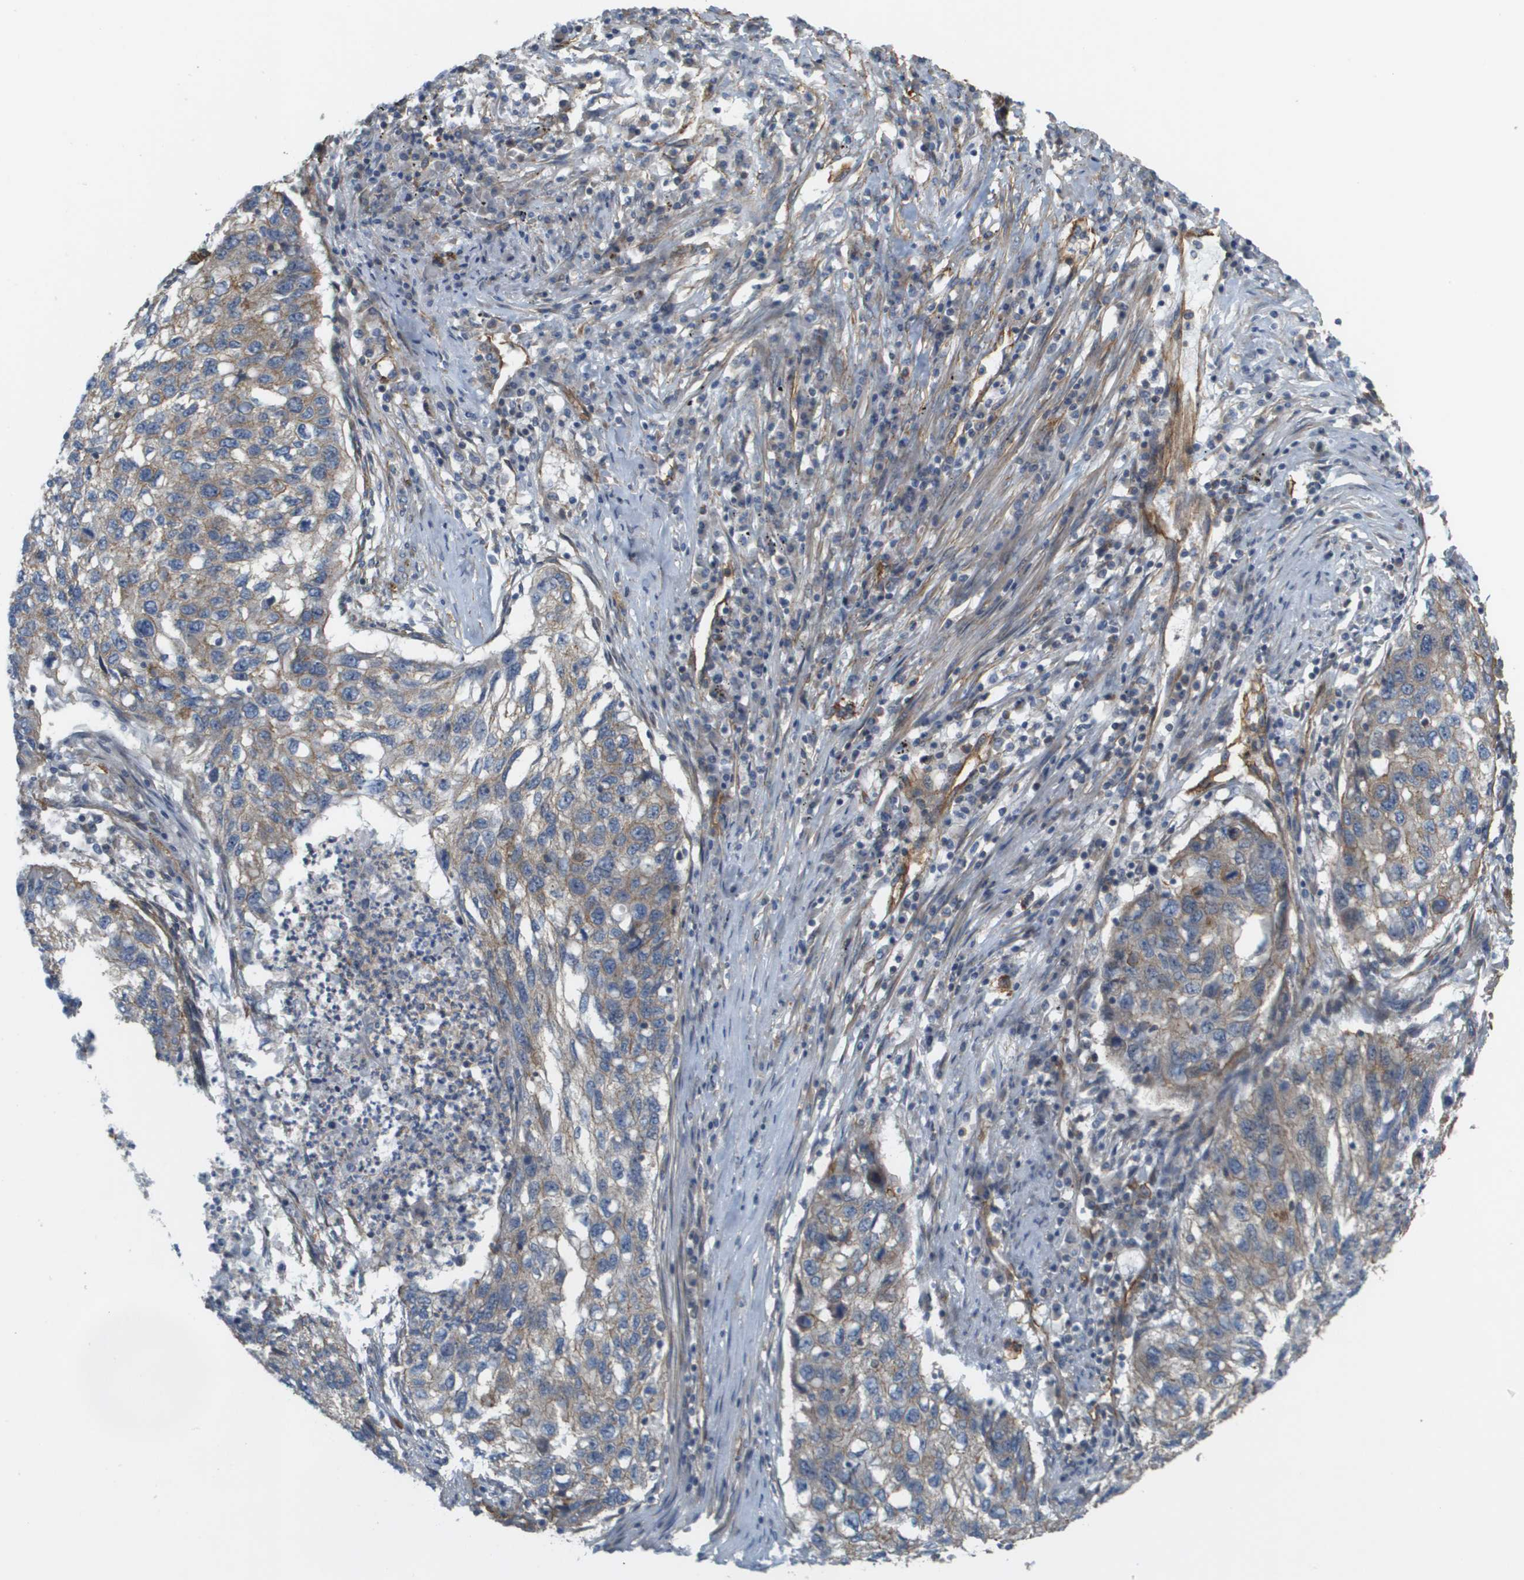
{"staining": {"intensity": "negative", "quantity": "none", "location": "none"}, "tissue": "lung cancer", "cell_type": "Tumor cells", "image_type": "cancer", "snomed": [{"axis": "morphology", "description": "Squamous cell carcinoma, NOS"}, {"axis": "topography", "description": "Lung"}], "caption": "DAB immunohistochemical staining of lung cancer reveals no significant staining in tumor cells.", "gene": "SGMS2", "patient": {"sex": "female", "age": 63}}